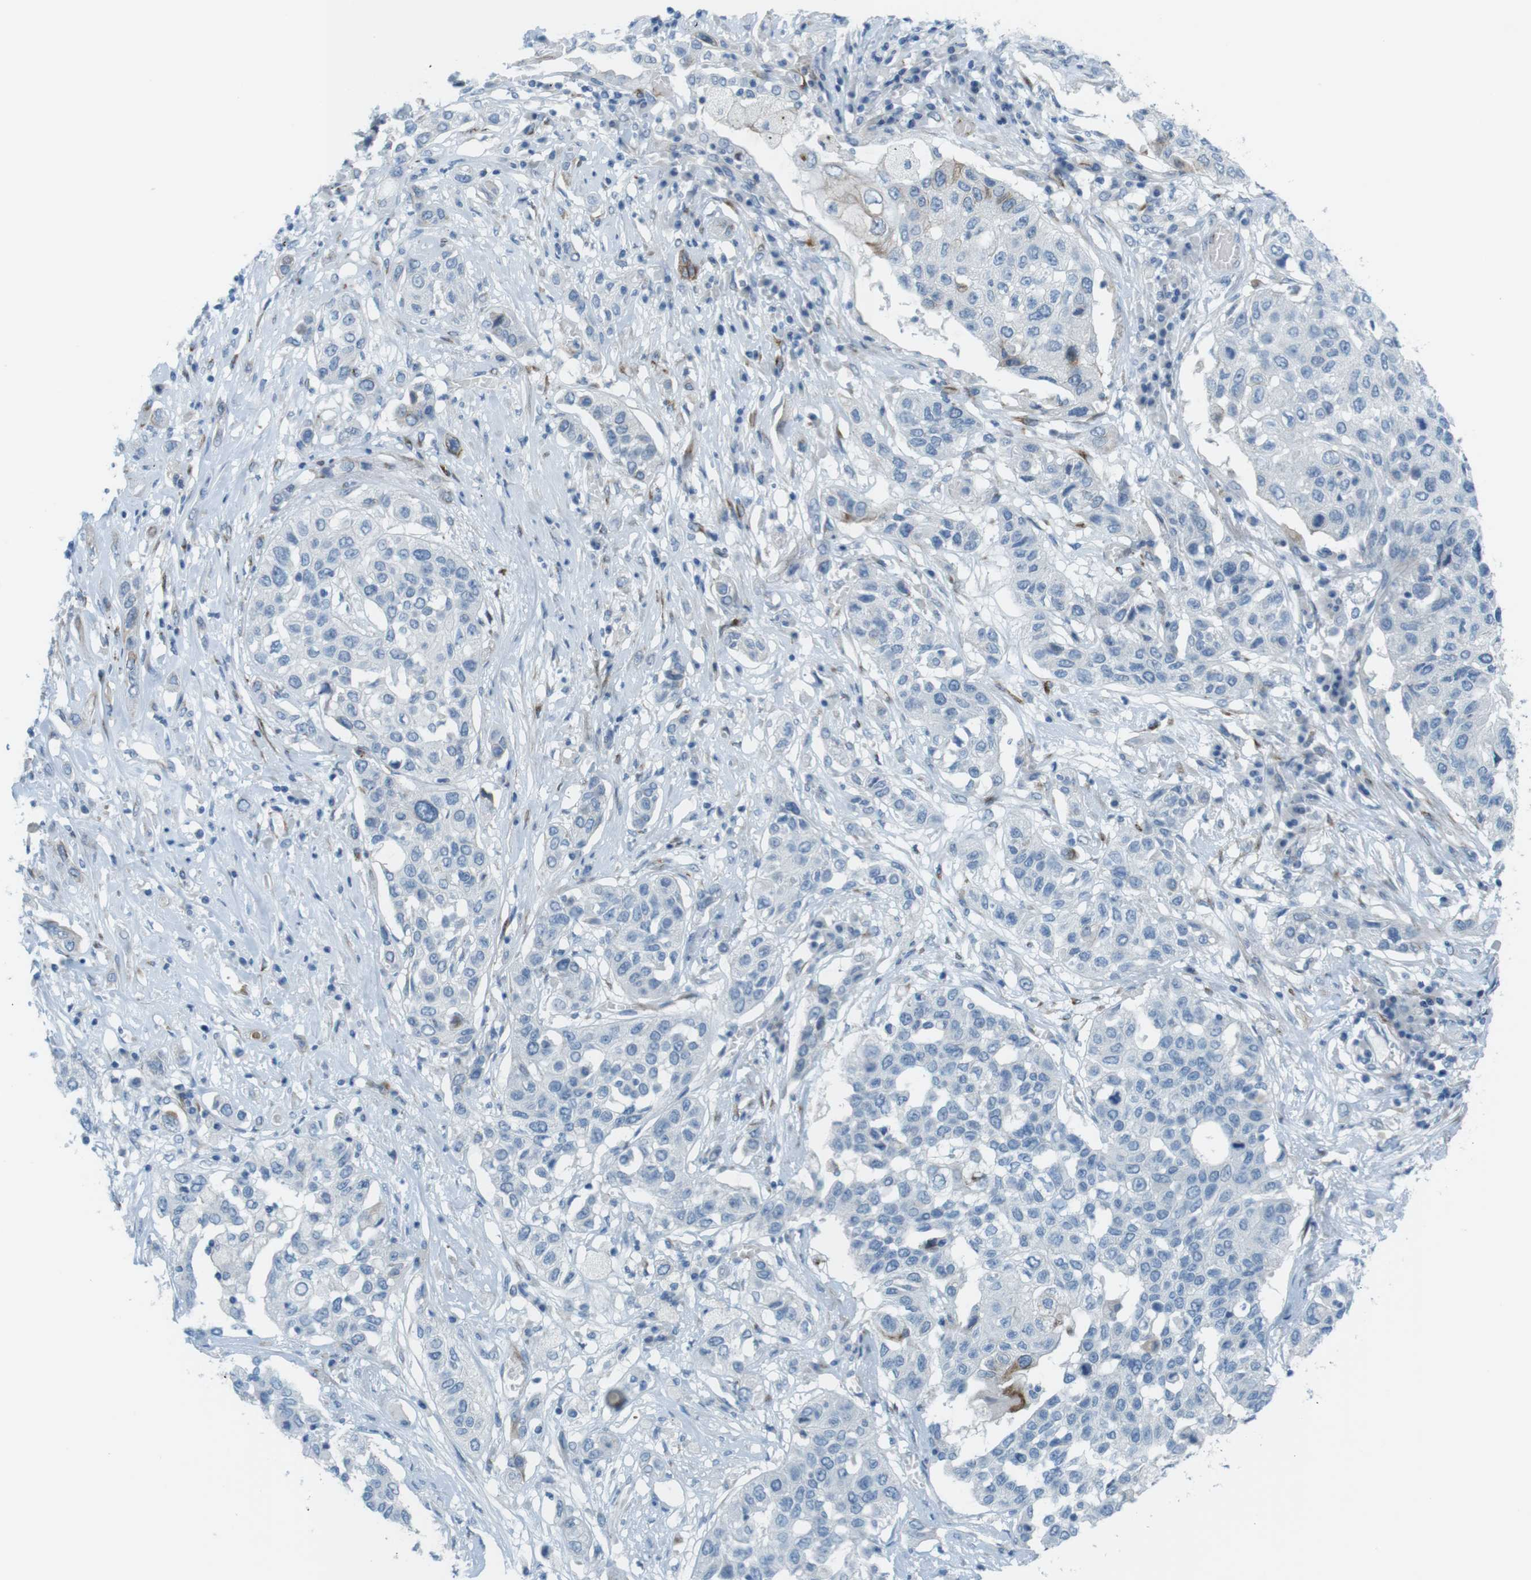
{"staining": {"intensity": "moderate", "quantity": "<25%", "location": "cytoplasmic/membranous"}, "tissue": "lung cancer", "cell_type": "Tumor cells", "image_type": "cancer", "snomed": [{"axis": "morphology", "description": "Squamous cell carcinoma, NOS"}, {"axis": "topography", "description": "Lung"}], "caption": "Immunohistochemistry (IHC) (DAB (3,3'-diaminobenzidine)) staining of lung cancer (squamous cell carcinoma) shows moderate cytoplasmic/membranous protein staining in about <25% of tumor cells. (DAB IHC with brightfield microscopy, high magnification).", "gene": "MYH9", "patient": {"sex": "male", "age": 71}}